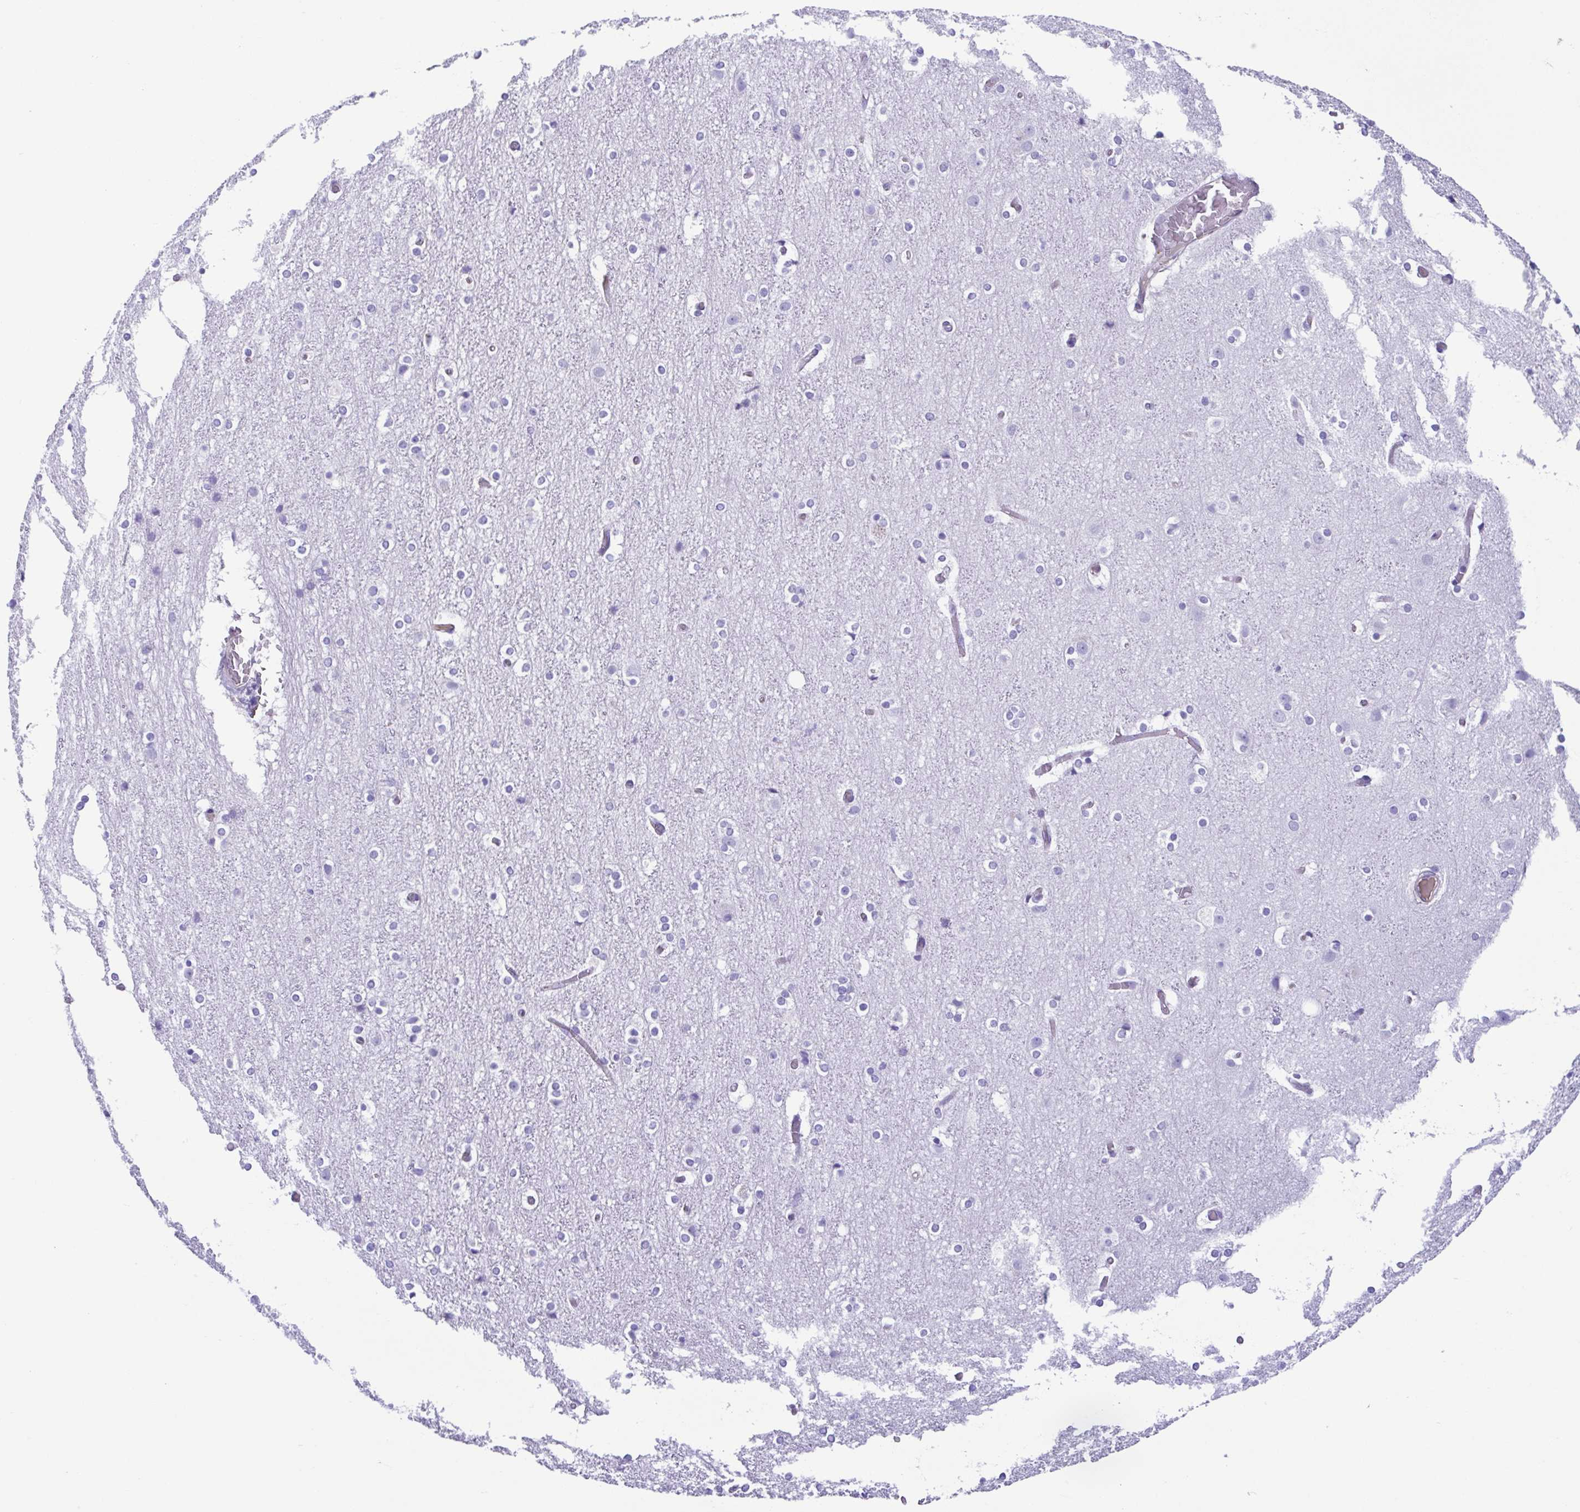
{"staining": {"intensity": "negative", "quantity": "none", "location": "none"}, "tissue": "cerebral cortex", "cell_type": "Endothelial cells", "image_type": "normal", "snomed": [{"axis": "morphology", "description": "Normal tissue, NOS"}, {"axis": "topography", "description": "Cerebral cortex"}], "caption": "IHC image of normal cerebral cortex: cerebral cortex stained with DAB (3,3'-diaminobenzidine) demonstrates no significant protein expression in endothelial cells. (Stains: DAB (3,3'-diaminobenzidine) immunohistochemistry (IHC) with hematoxylin counter stain, Microscopy: brightfield microscopy at high magnification).", "gene": "CYP11B1", "patient": {"sex": "female", "age": 52}}